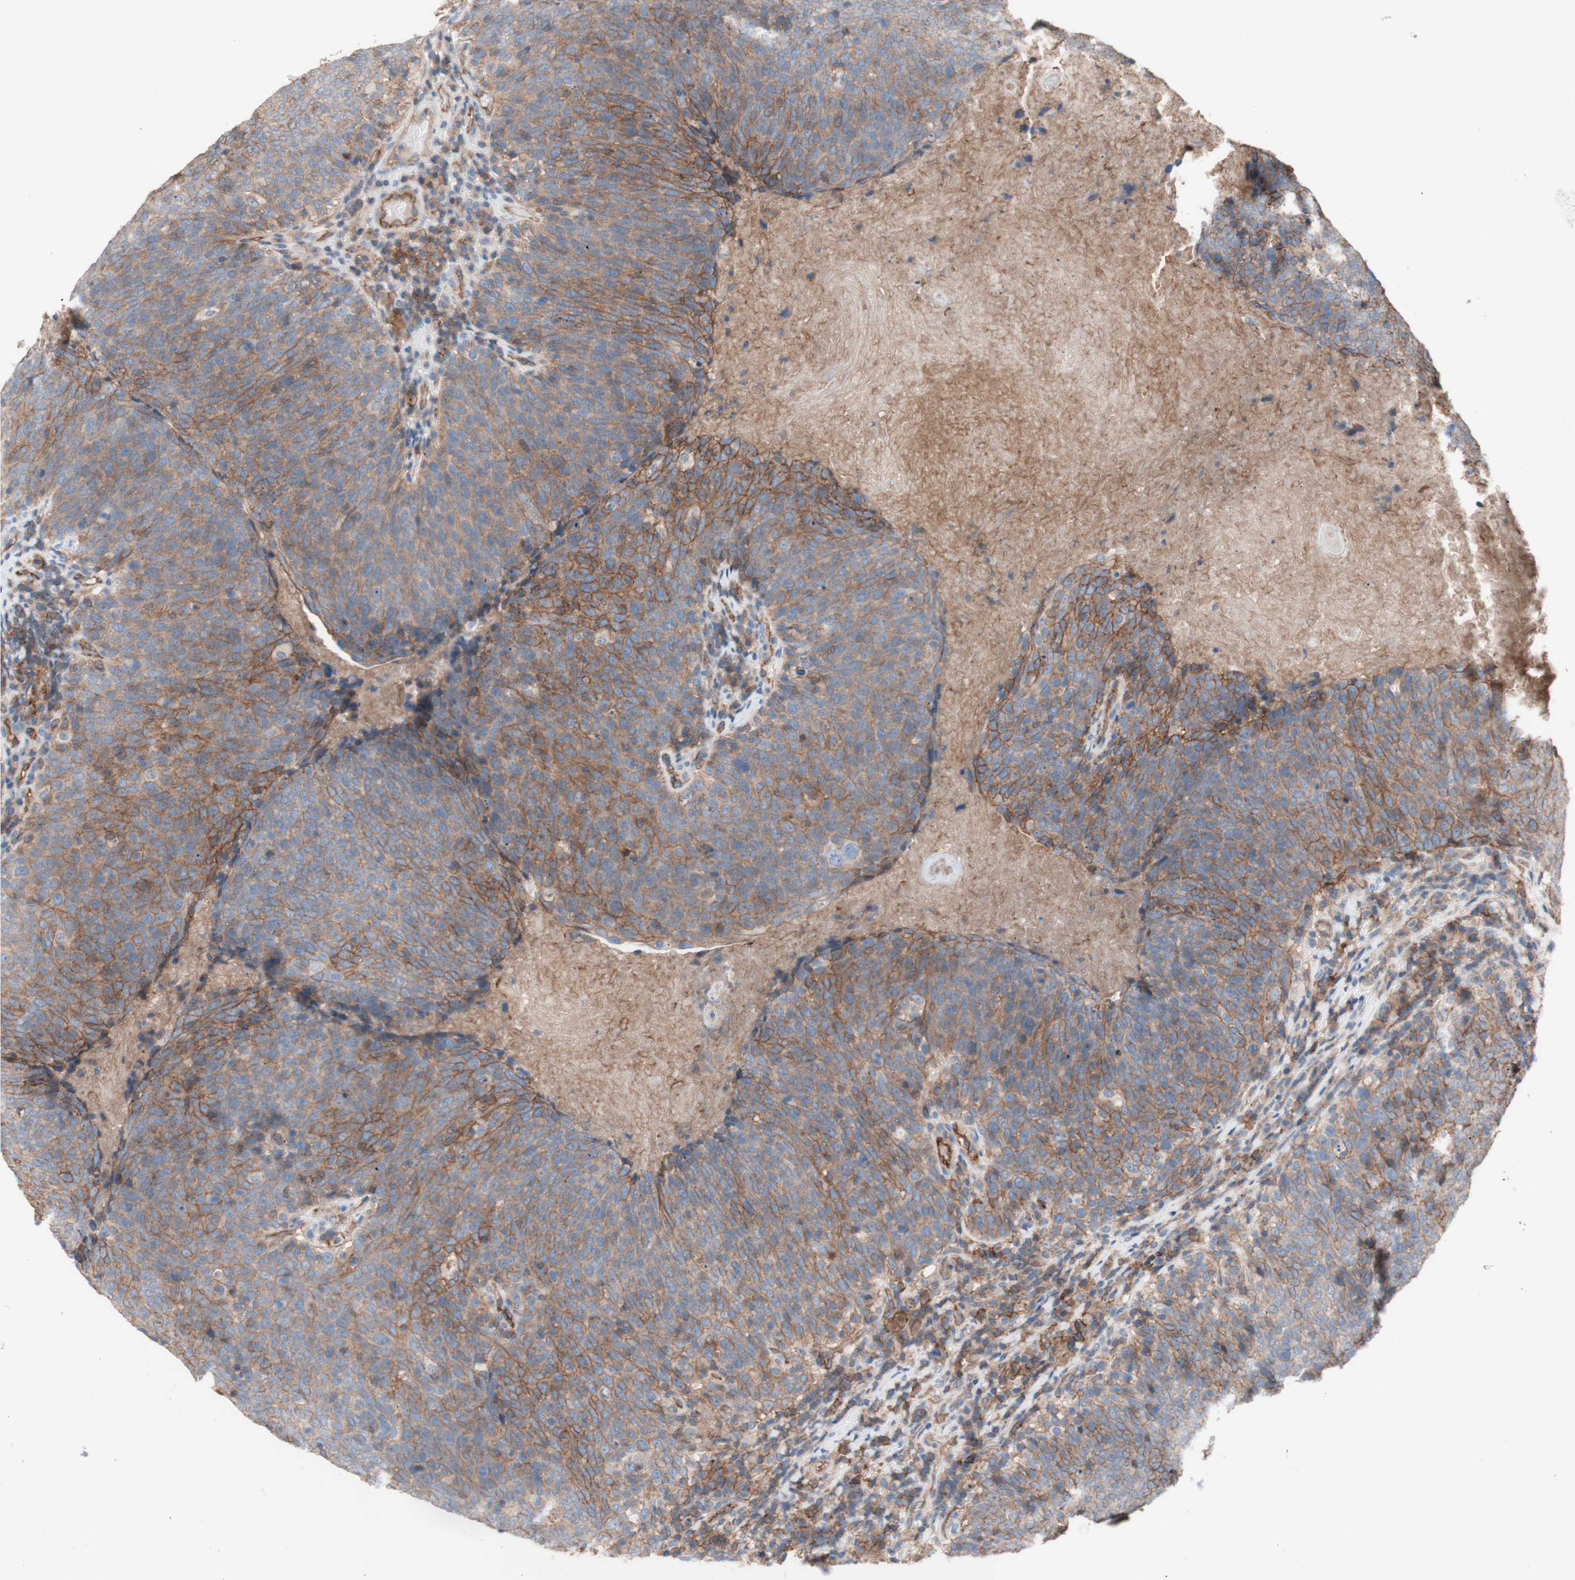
{"staining": {"intensity": "moderate", "quantity": ">75%", "location": "cytoplasmic/membranous"}, "tissue": "head and neck cancer", "cell_type": "Tumor cells", "image_type": "cancer", "snomed": [{"axis": "morphology", "description": "Squamous cell carcinoma, NOS"}, {"axis": "morphology", "description": "Squamous cell carcinoma, metastatic, NOS"}, {"axis": "topography", "description": "Lymph node"}, {"axis": "topography", "description": "Head-Neck"}], "caption": "The immunohistochemical stain shows moderate cytoplasmic/membranous positivity in tumor cells of head and neck cancer (metastatic squamous cell carcinoma) tissue. The staining was performed using DAB to visualize the protein expression in brown, while the nuclei were stained in blue with hematoxylin (Magnification: 20x).", "gene": "CD46", "patient": {"sex": "male", "age": 62}}